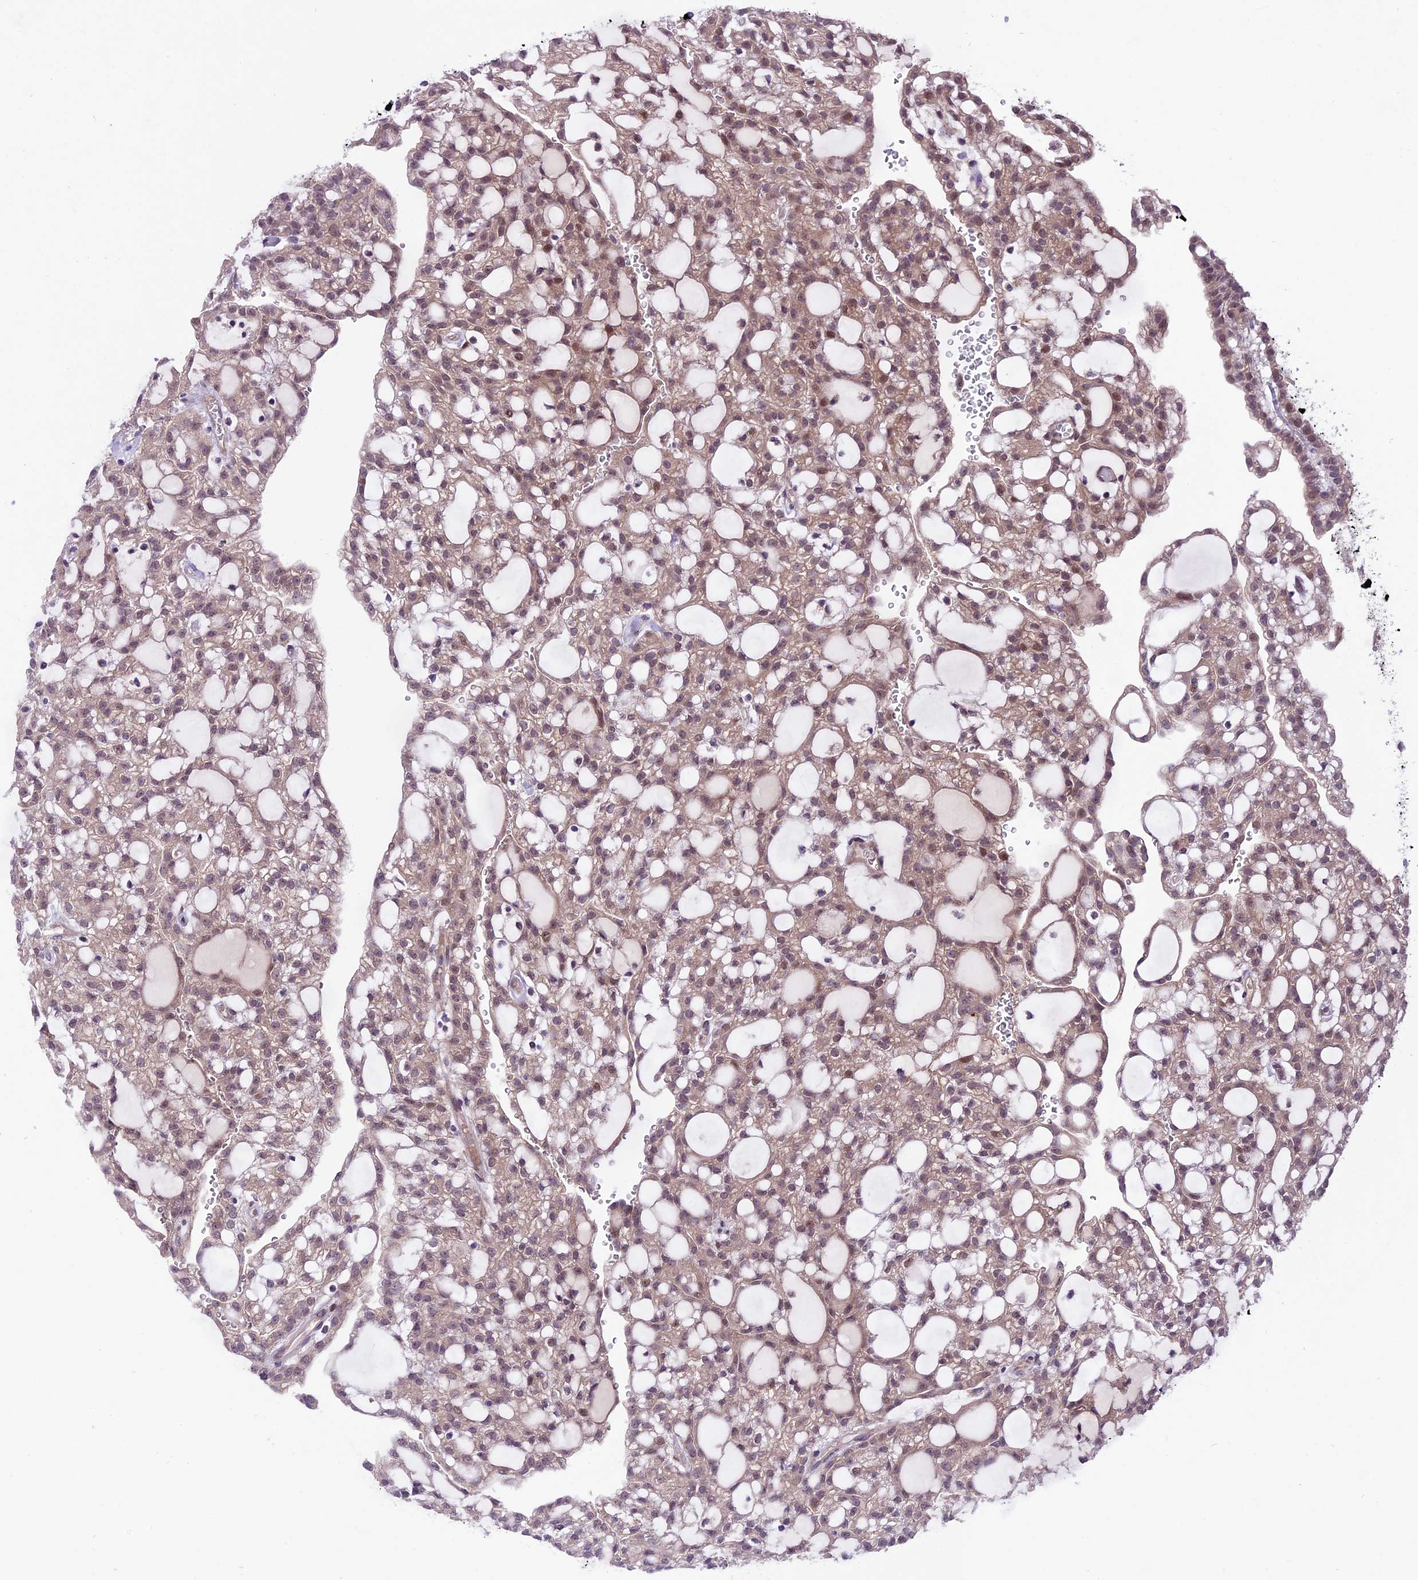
{"staining": {"intensity": "weak", "quantity": ">75%", "location": "cytoplasmic/membranous,nuclear"}, "tissue": "renal cancer", "cell_type": "Tumor cells", "image_type": "cancer", "snomed": [{"axis": "morphology", "description": "Adenocarcinoma, NOS"}, {"axis": "topography", "description": "Kidney"}], "caption": "Protein analysis of renal cancer tissue reveals weak cytoplasmic/membranous and nuclear positivity in approximately >75% of tumor cells. (DAB (3,3'-diaminobenzidine) IHC, brown staining for protein, blue staining for nuclei).", "gene": "SPRED1", "patient": {"sex": "male", "age": 63}}